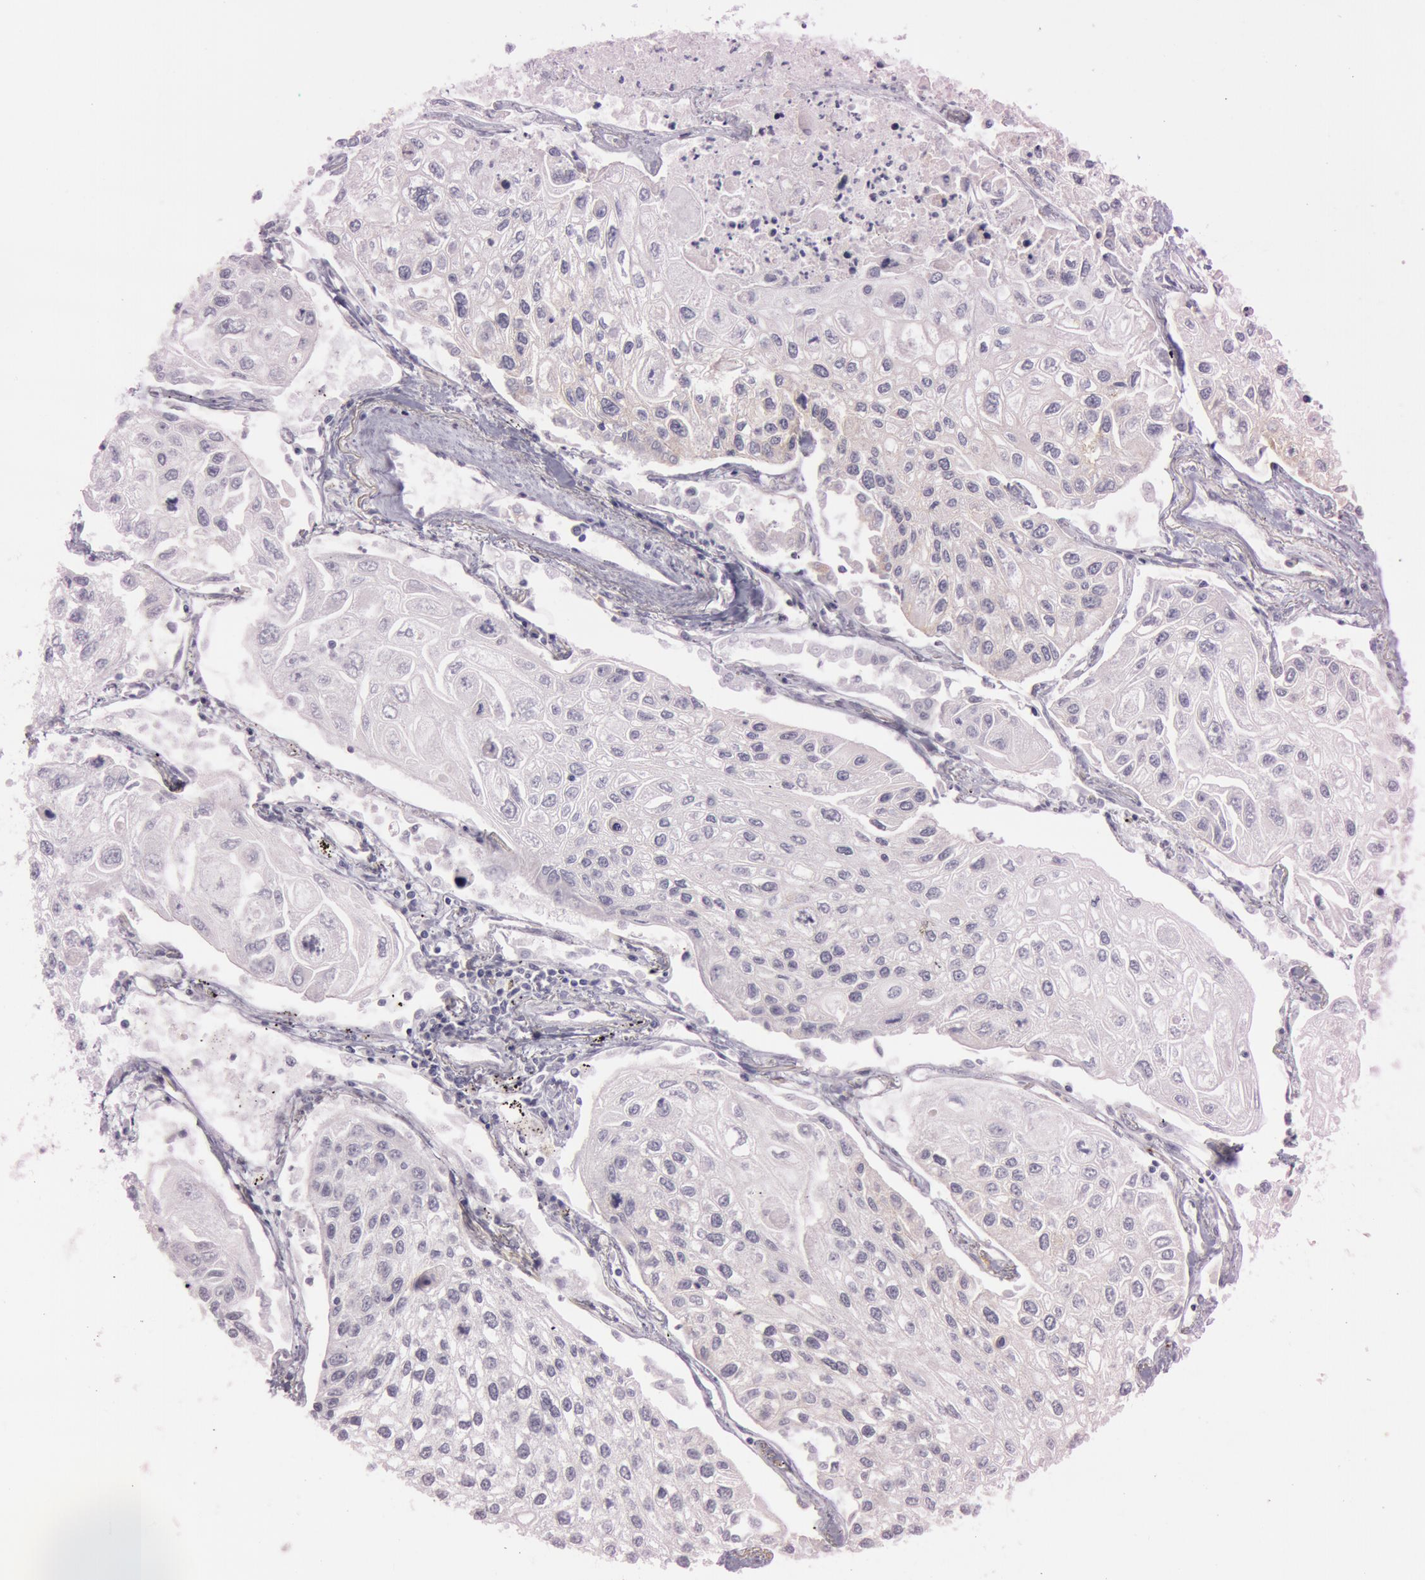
{"staining": {"intensity": "negative", "quantity": "none", "location": "none"}, "tissue": "lung cancer", "cell_type": "Tumor cells", "image_type": "cancer", "snomed": [{"axis": "morphology", "description": "Squamous cell carcinoma, NOS"}, {"axis": "topography", "description": "Lung"}], "caption": "A high-resolution histopathology image shows immunohistochemistry staining of lung cancer, which demonstrates no significant positivity in tumor cells.", "gene": "FOLH1", "patient": {"sex": "male", "age": 75}}